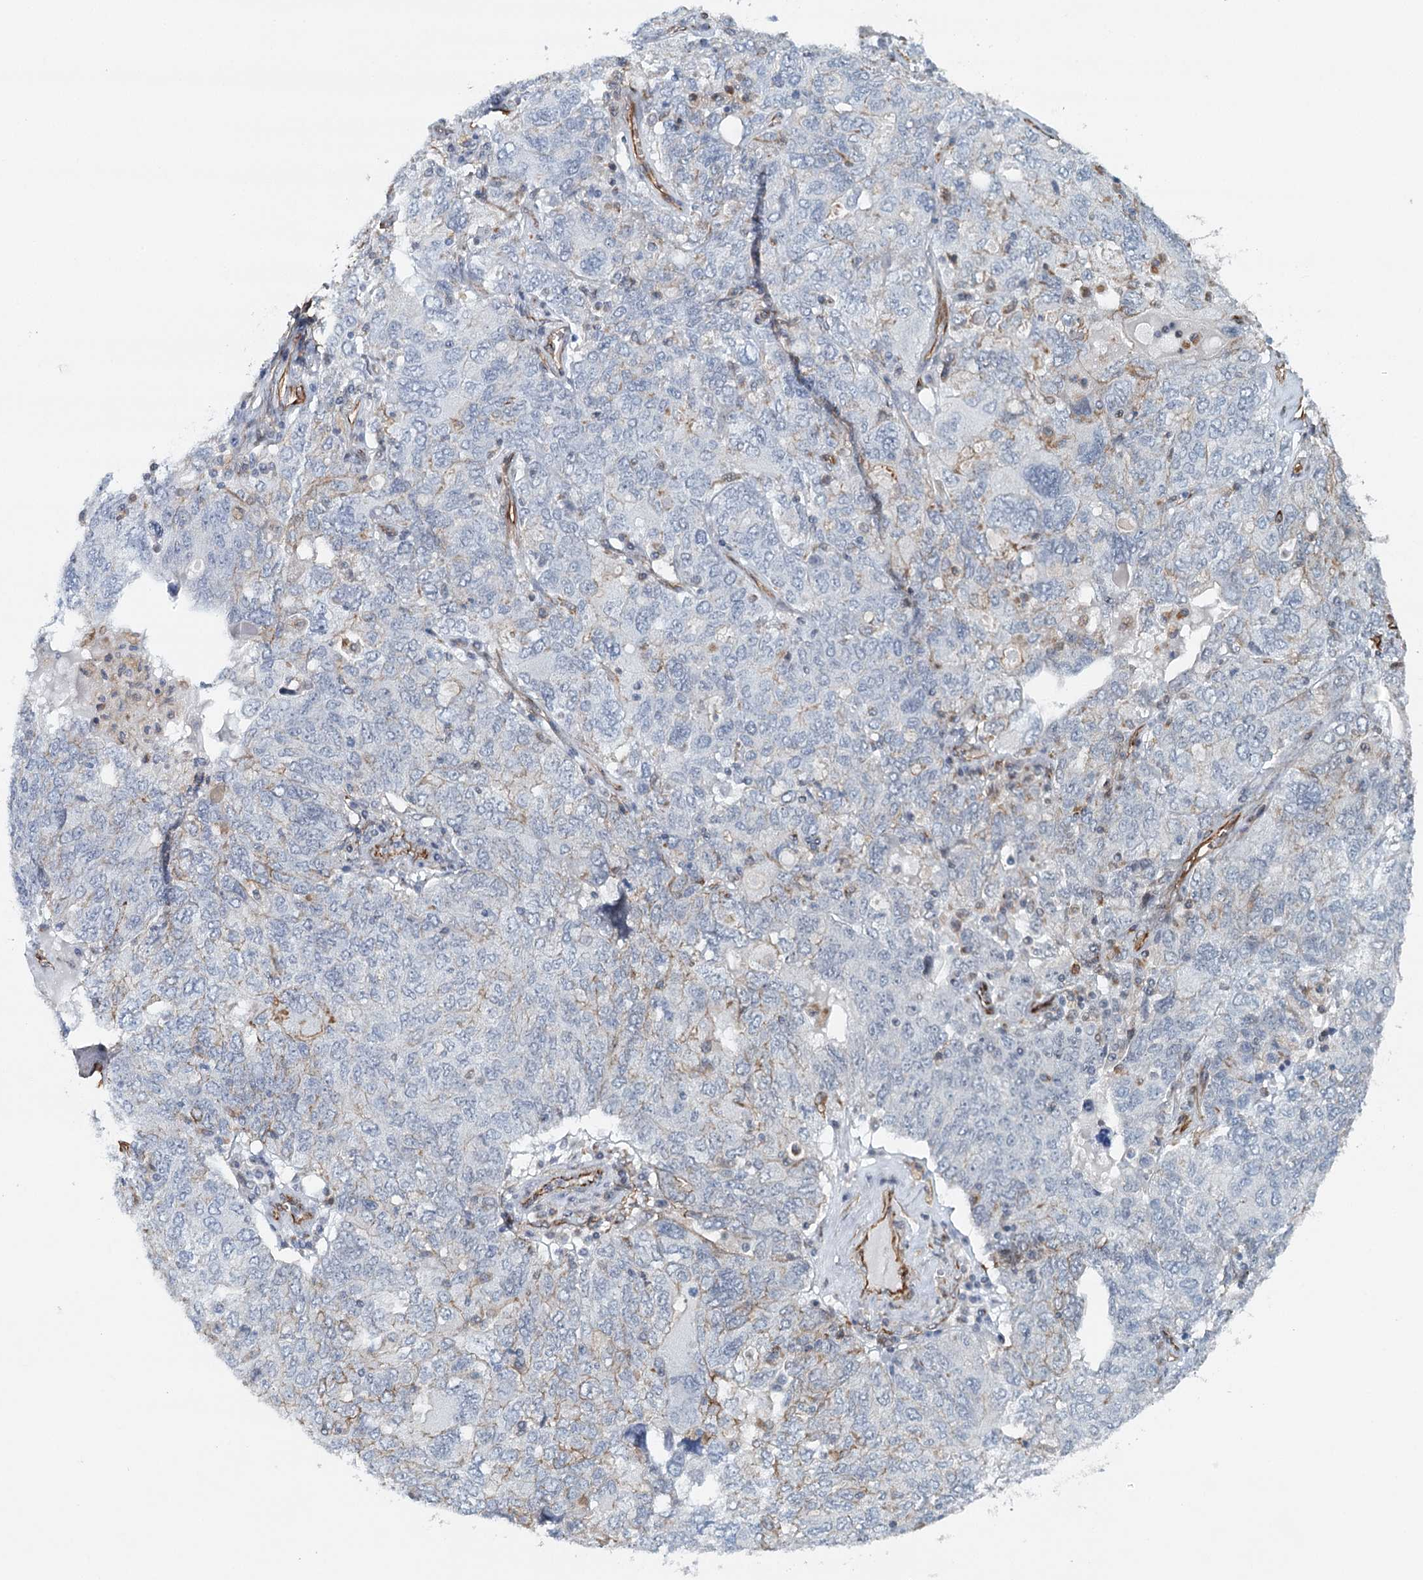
{"staining": {"intensity": "negative", "quantity": "none", "location": "none"}, "tissue": "ovarian cancer", "cell_type": "Tumor cells", "image_type": "cancer", "snomed": [{"axis": "morphology", "description": "Carcinoma, endometroid"}, {"axis": "topography", "description": "Ovary"}], "caption": "Human ovarian endometroid carcinoma stained for a protein using immunohistochemistry exhibits no positivity in tumor cells.", "gene": "SYNPO", "patient": {"sex": "female", "age": 62}}